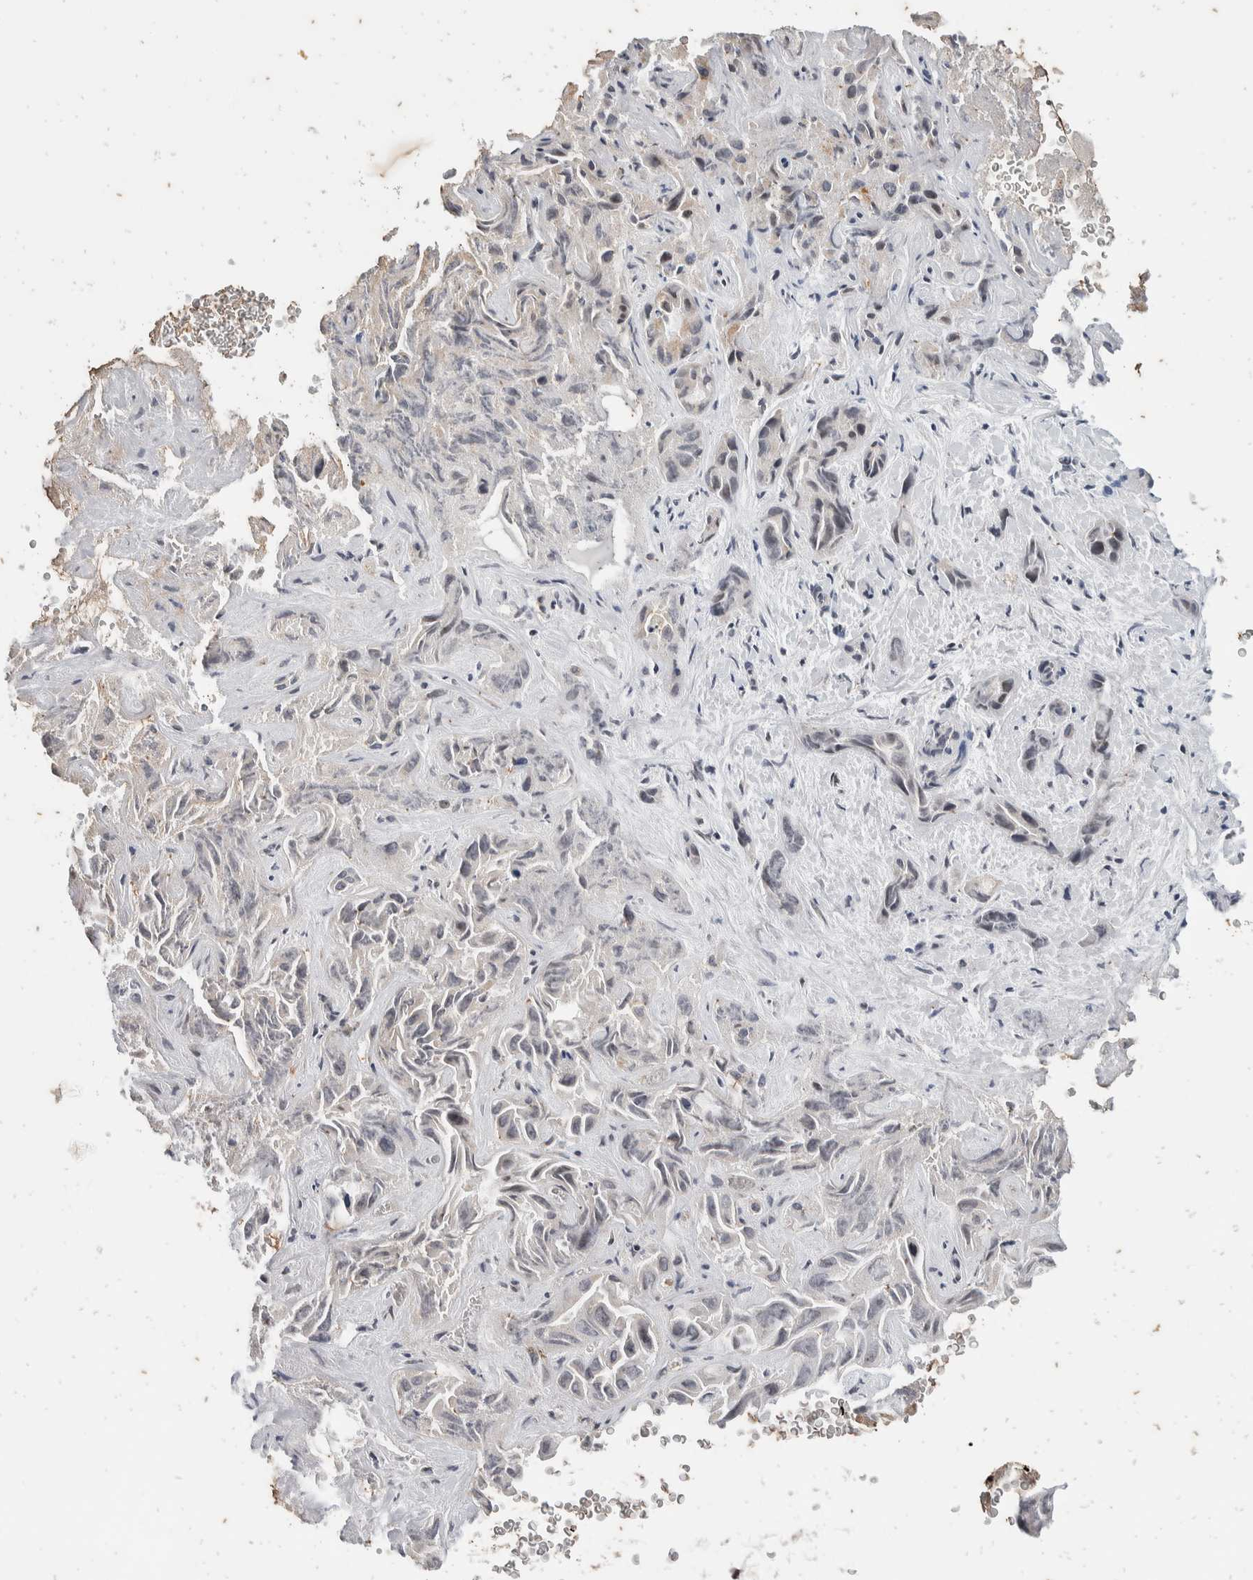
{"staining": {"intensity": "weak", "quantity": "<25%", "location": "cytoplasmic/membranous,nuclear"}, "tissue": "liver cancer", "cell_type": "Tumor cells", "image_type": "cancer", "snomed": [{"axis": "morphology", "description": "Cholangiocarcinoma"}, {"axis": "topography", "description": "Liver"}], "caption": "Immunohistochemistry (IHC) micrograph of human cholangiocarcinoma (liver) stained for a protein (brown), which reveals no expression in tumor cells.", "gene": "ATXN7L1", "patient": {"sex": "female", "age": 52}}